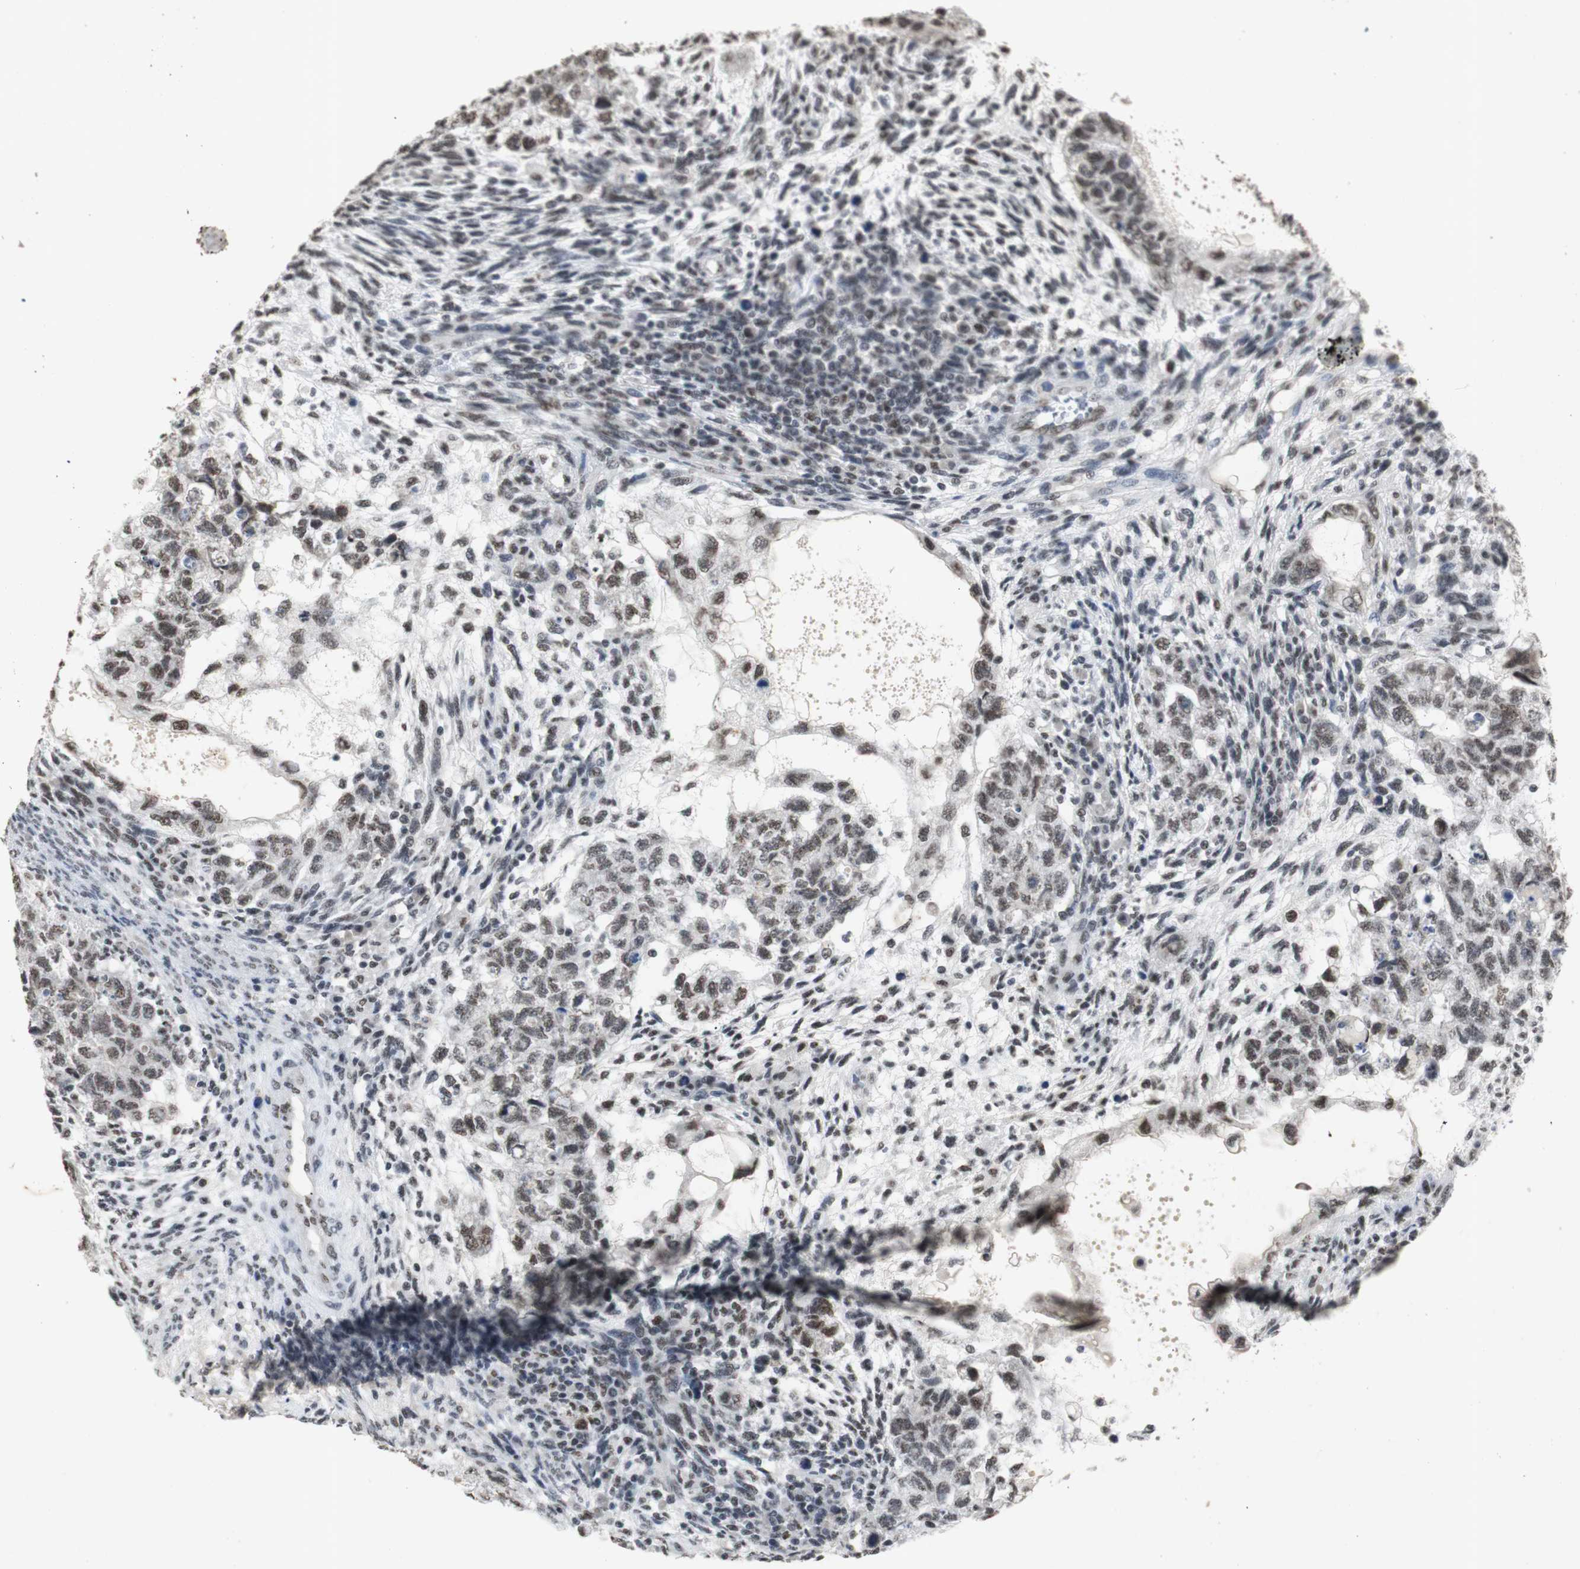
{"staining": {"intensity": "moderate", "quantity": ">75%", "location": "nuclear"}, "tissue": "testis cancer", "cell_type": "Tumor cells", "image_type": "cancer", "snomed": [{"axis": "morphology", "description": "Normal tissue, NOS"}, {"axis": "morphology", "description": "Carcinoma, Embryonal, NOS"}, {"axis": "topography", "description": "Testis"}], "caption": "This is a photomicrograph of IHC staining of testis embryonal carcinoma, which shows moderate staining in the nuclear of tumor cells.", "gene": "SNRPB", "patient": {"sex": "male", "age": 36}}